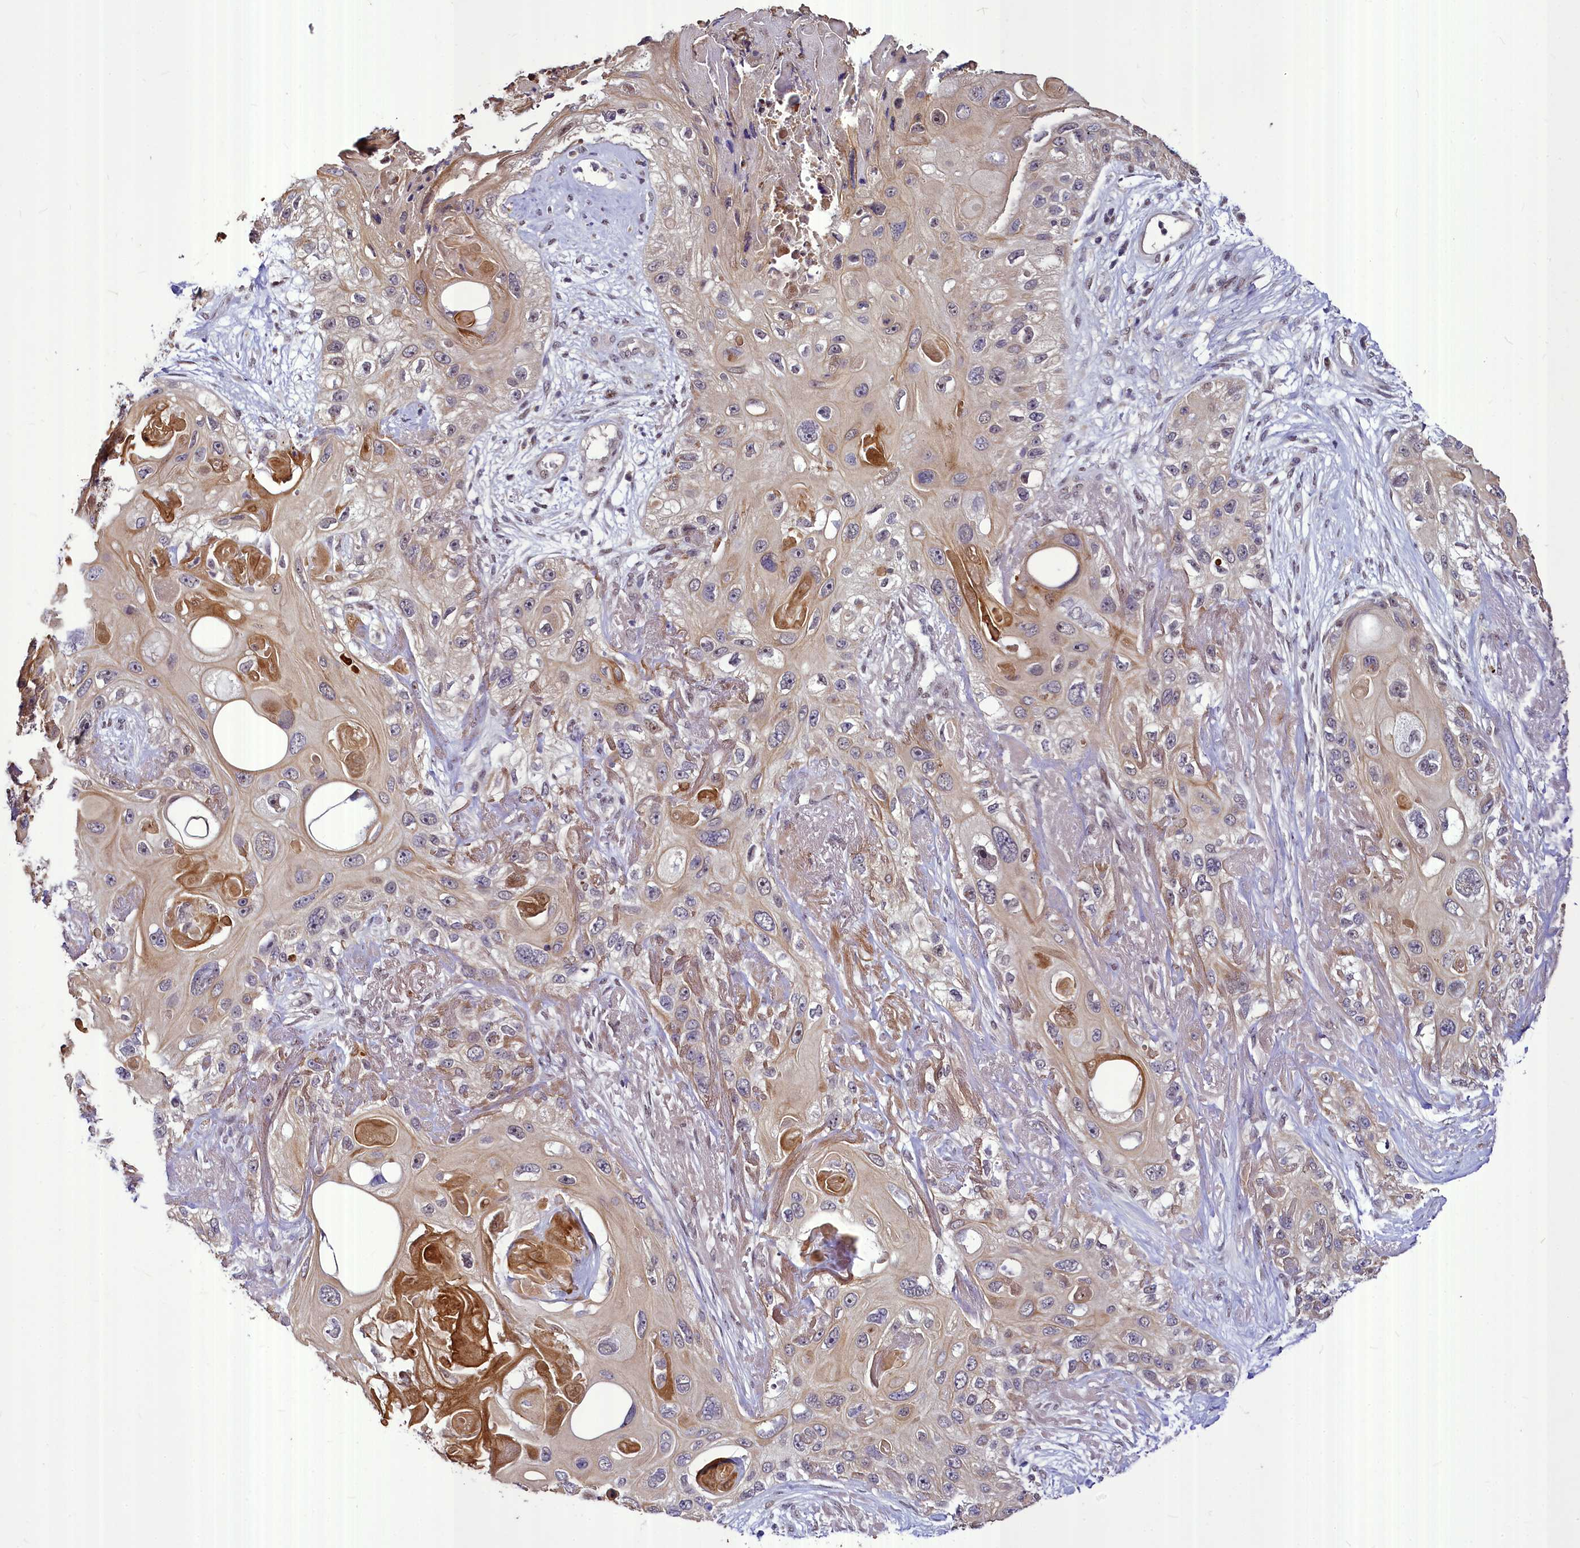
{"staining": {"intensity": "weak", "quantity": "25%-75%", "location": "cytoplasmic/membranous"}, "tissue": "skin cancer", "cell_type": "Tumor cells", "image_type": "cancer", "snomed": [{"axis": "morphology", "description": "Normal tissue, NOS"}, {"axis": "morphology", "description": "Squamous cell carcinoma, NOS"}, {"axis": "topography", "description": "Skin"}], "caption": "High-power microscopy captured an IHC histopathology image of skin squamous cell carcinoma, revealing weak cytoplasmic/membranous expression in about 25%-75% of tumor cells.", "gene": "MAML2", "patient": {"sex": "male", "age": 72}}